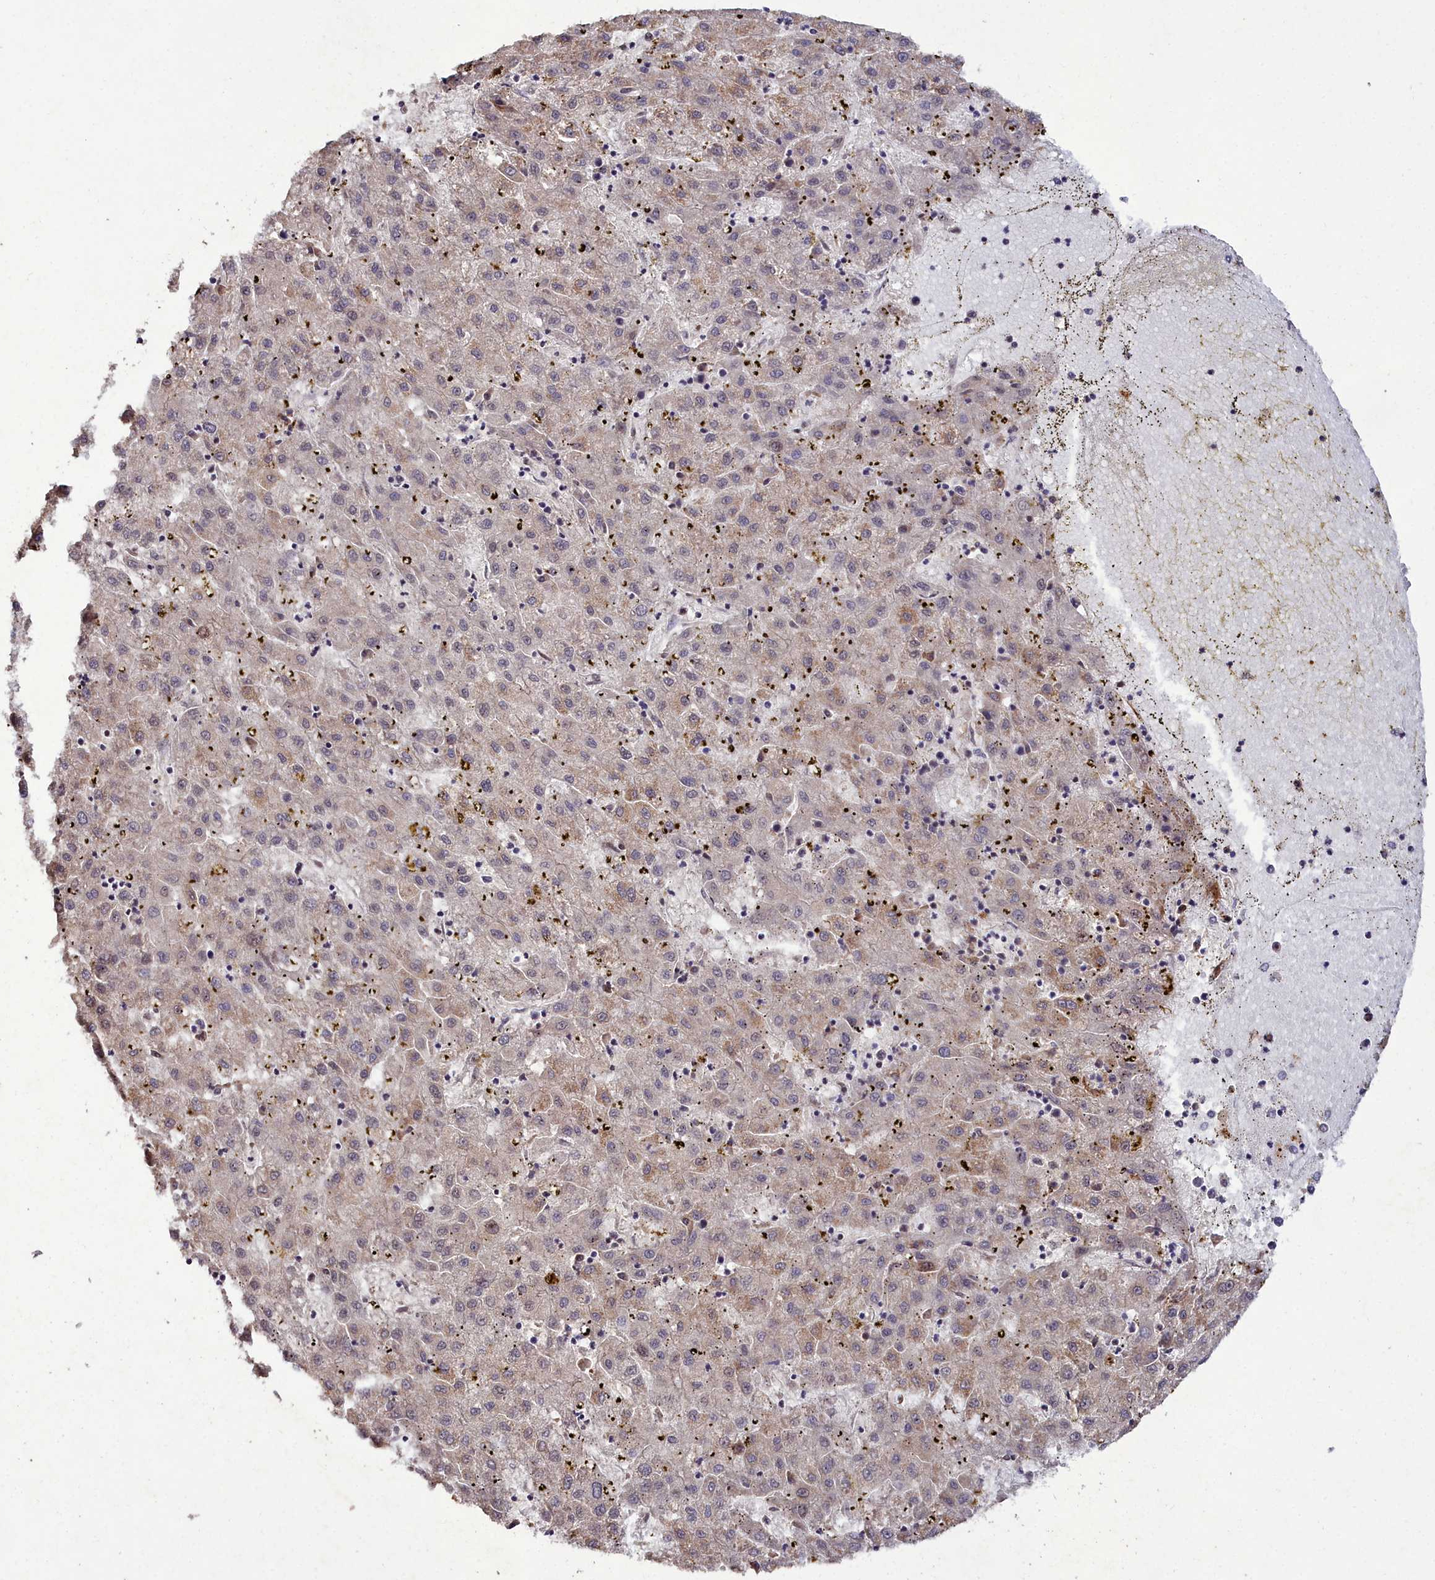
{"staining": {"intensity": "weak", "quantity": "25%-75%", "location": "cytoplasmic/membranous"}, "tissue": "liver cancer", "cell_type": "Tumor cells", "image_type": "cancer", "snomed": [{"axis": "morphology", "description": "Carcinoma, Hepatocellular, NOS"}, {"axis": "topography", "description": "Liver"}], "caption": "Immunohistochemistry (IHC) of liver cancer (hepatocellular carcinoma) exhibits low levels of weak cytoplasmic/membranous positivity in about 25%-75% of tumor cells.", "gene": "CXXC1", "patient": {"sex": "male", "age": 72}}